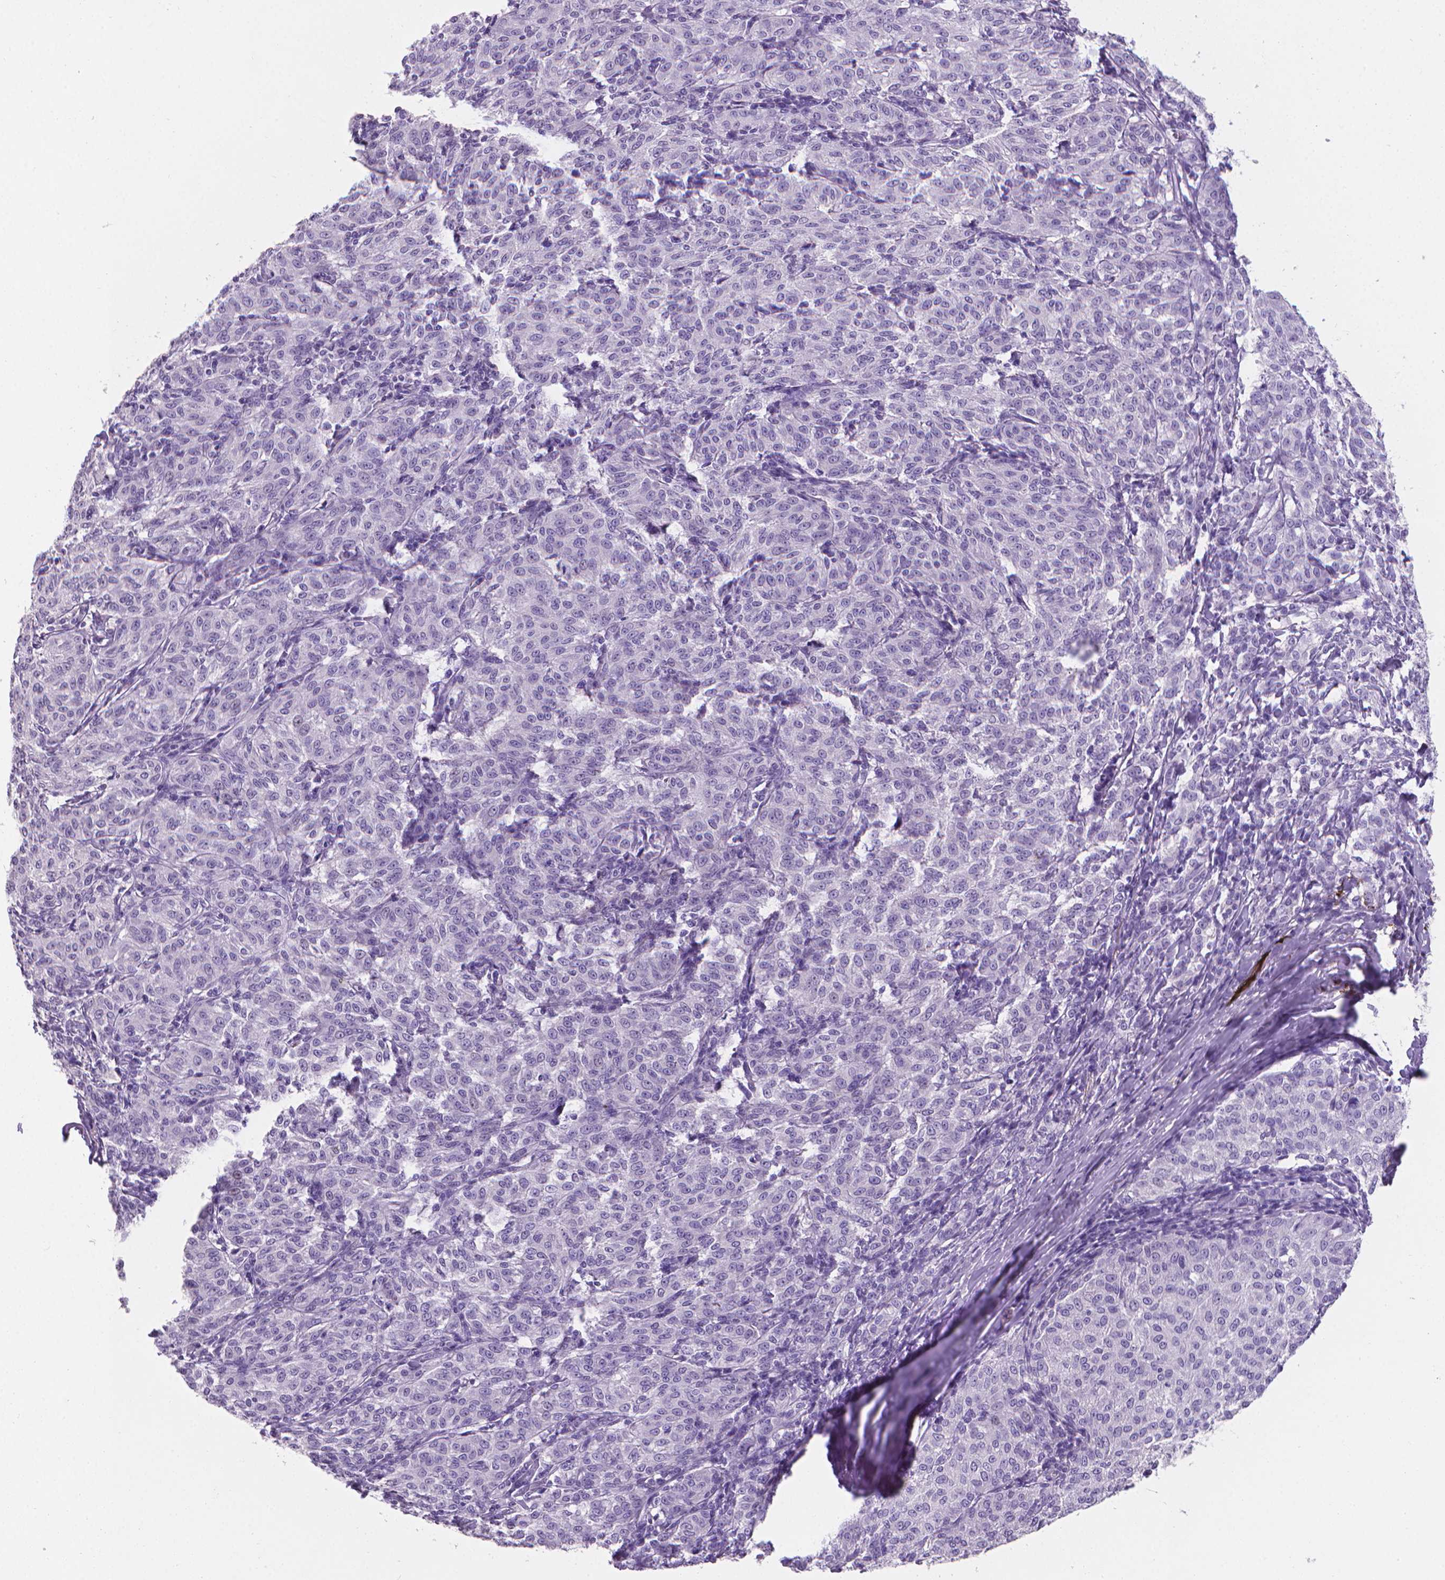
{"staining": {"intensity": "negative", "quantity": "none", "location": "none"}, "tissue": "melanoma", "cell_type": "Tumor cells", "image_type": "cancer", "snomed": [{"axis": "morphology", "description": "Malignant melanoma, NOS"}, {"axis": "topography", "description": "Skin"}], "caption": "IHC photomicrograph of neoplastic tissue: melanoma stained with DAB shows no significant protein staining in tumor cells.", "gene": "XPNPEP2", "patient": {"sex": "female", "age": 72}}